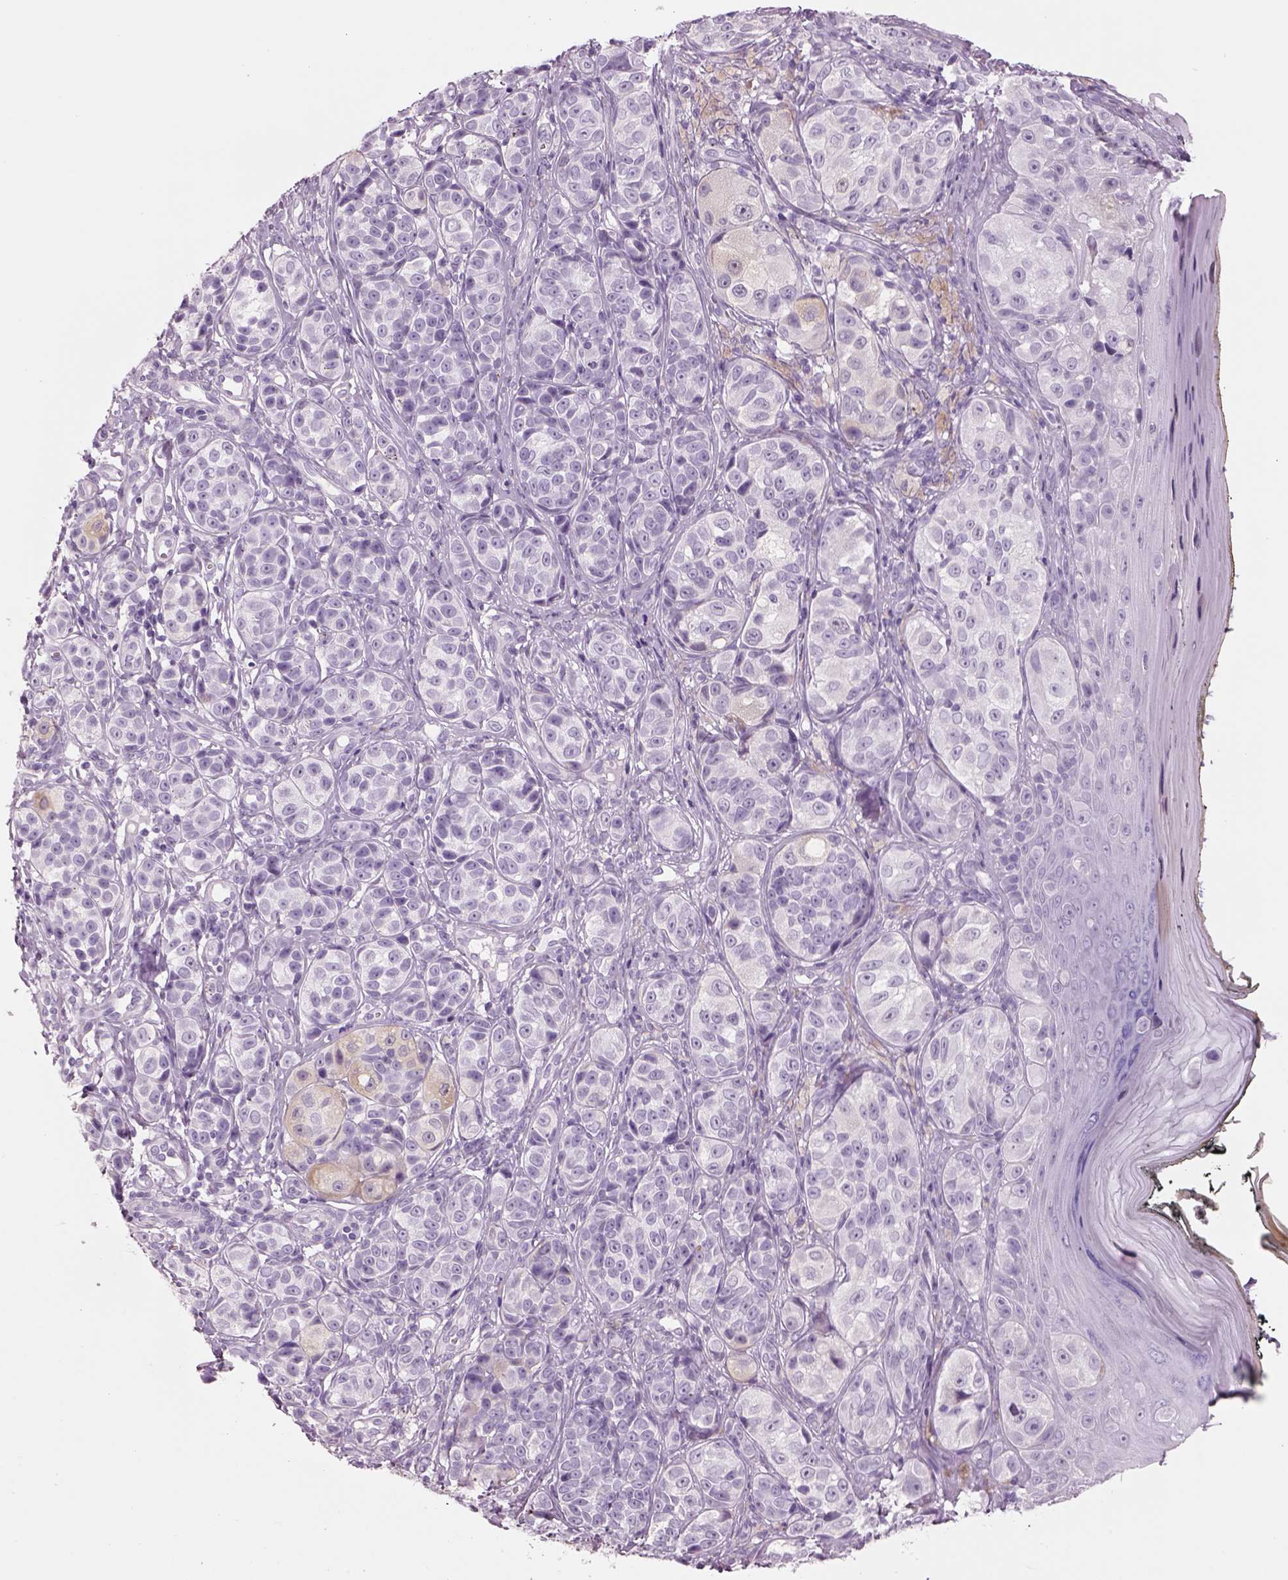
{"staining": {"intensity": "negative", "quantity": "none", "location": "none"}, "tissue": "melanoma", "cell_type": "Tumor cells", "image_type": "cancer", "snomed": [{"axis": "morphology", "description": "Malignant melanoma, NOS"}, {"axis": "topography", "description": "Skin"}], "caption": "Melanoma stained for a protein using IHC reveals no staining tumor cells.", "gene": "RHO", "patient": {"sex": "male", "age": 48}}